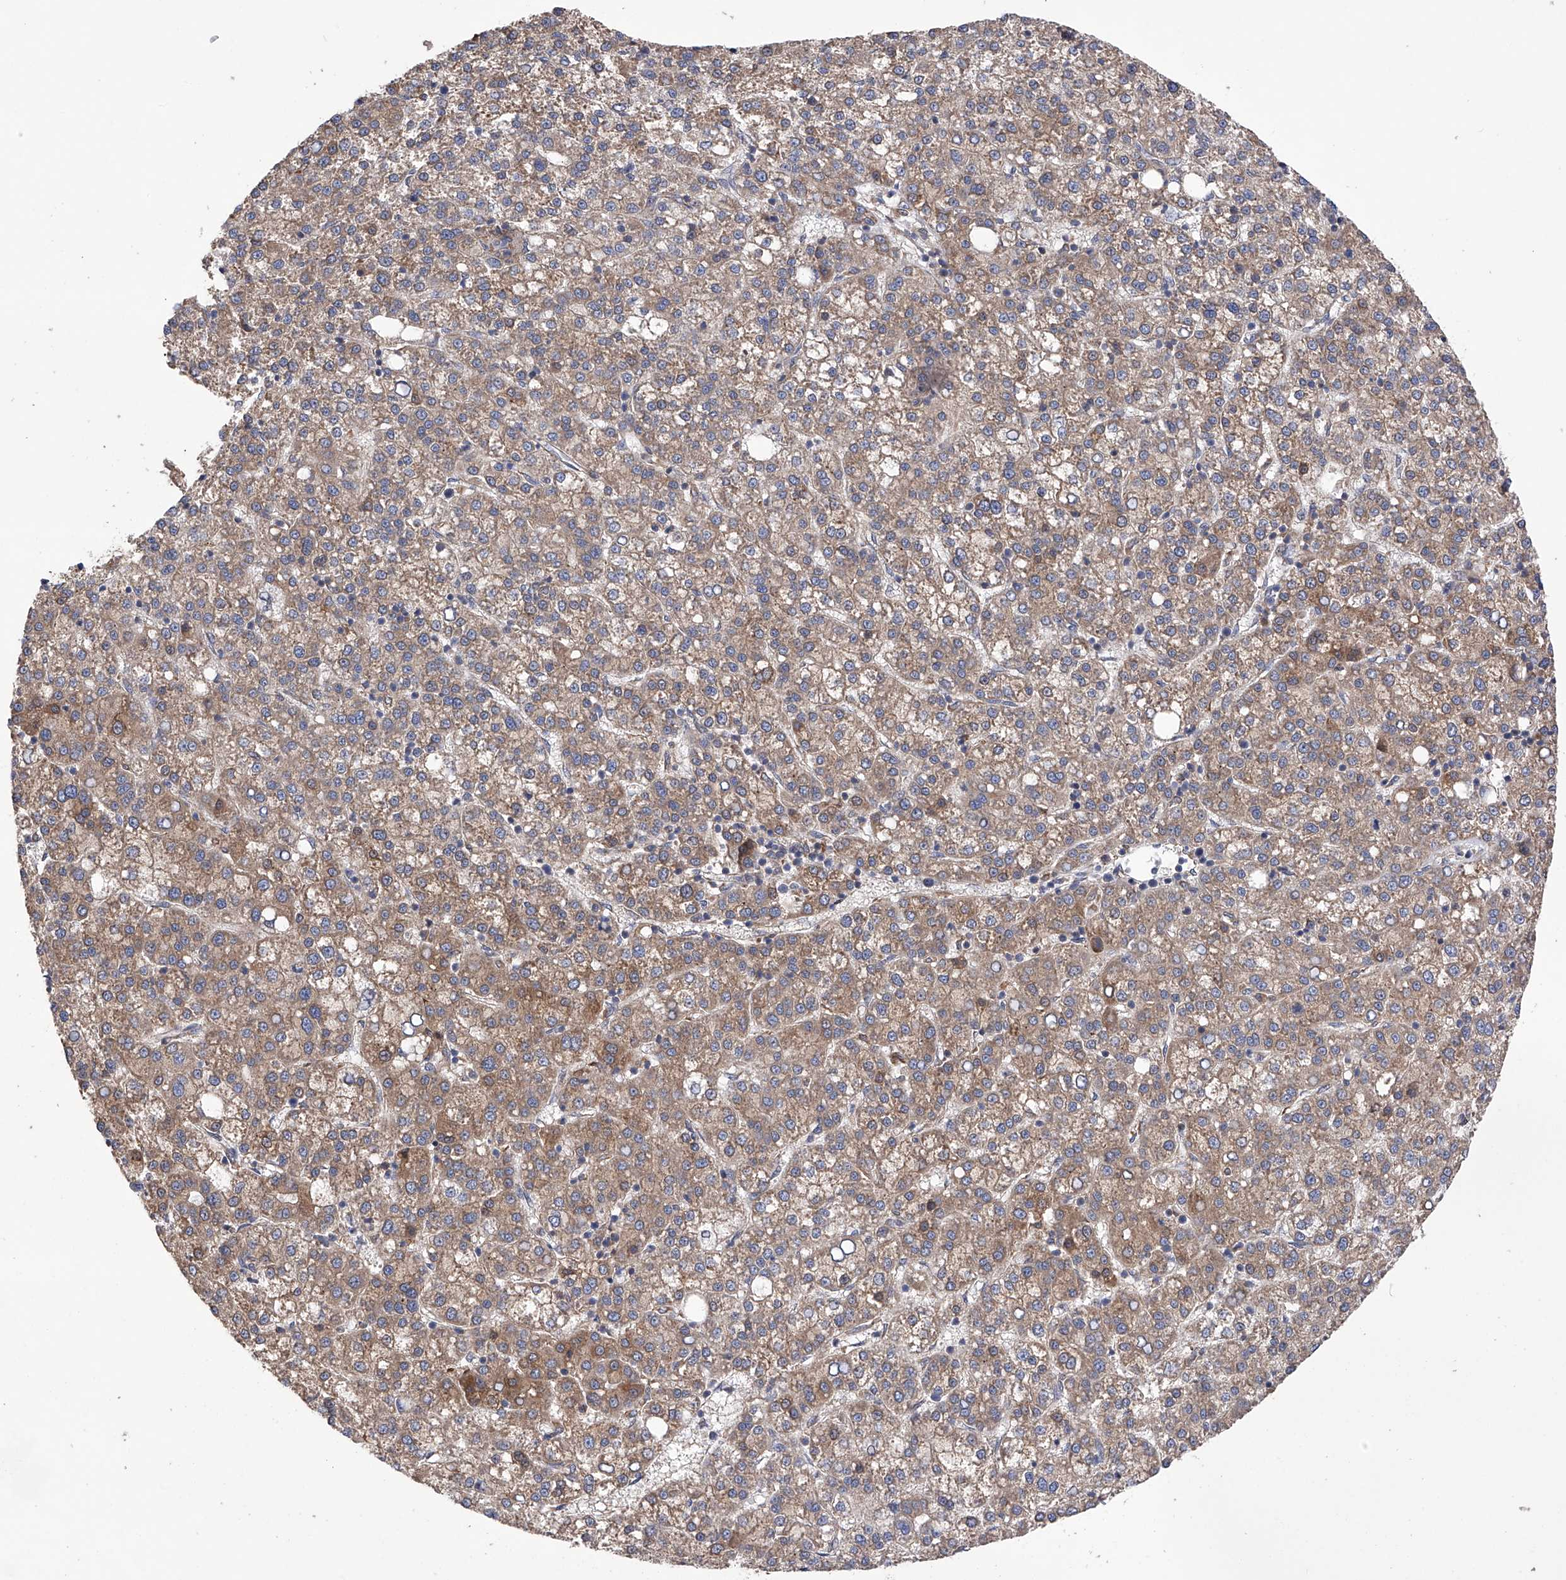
{"staining": {"intensity": "moderate", "quantity": ">75%", "location": "cytoplasmic/membranous"}, "tissue": "liver cancer", "cell_type": "Tumor cells", "image_type": "cancer", "snomed": [{"axis": "morphology", "description": "Carcinoma, Hepatocellular, NOS"}, {"axis": "topography", "description": "Liver"}], "caption": "Immunohistochemistry of liver hepatocellular carcinoma shows medium levels of moderate cytoplasmic/membranous positivity in about >75% of tumor cells.", "gene": "DNAH8", "patient": {"sex": "female", "age": 58}}